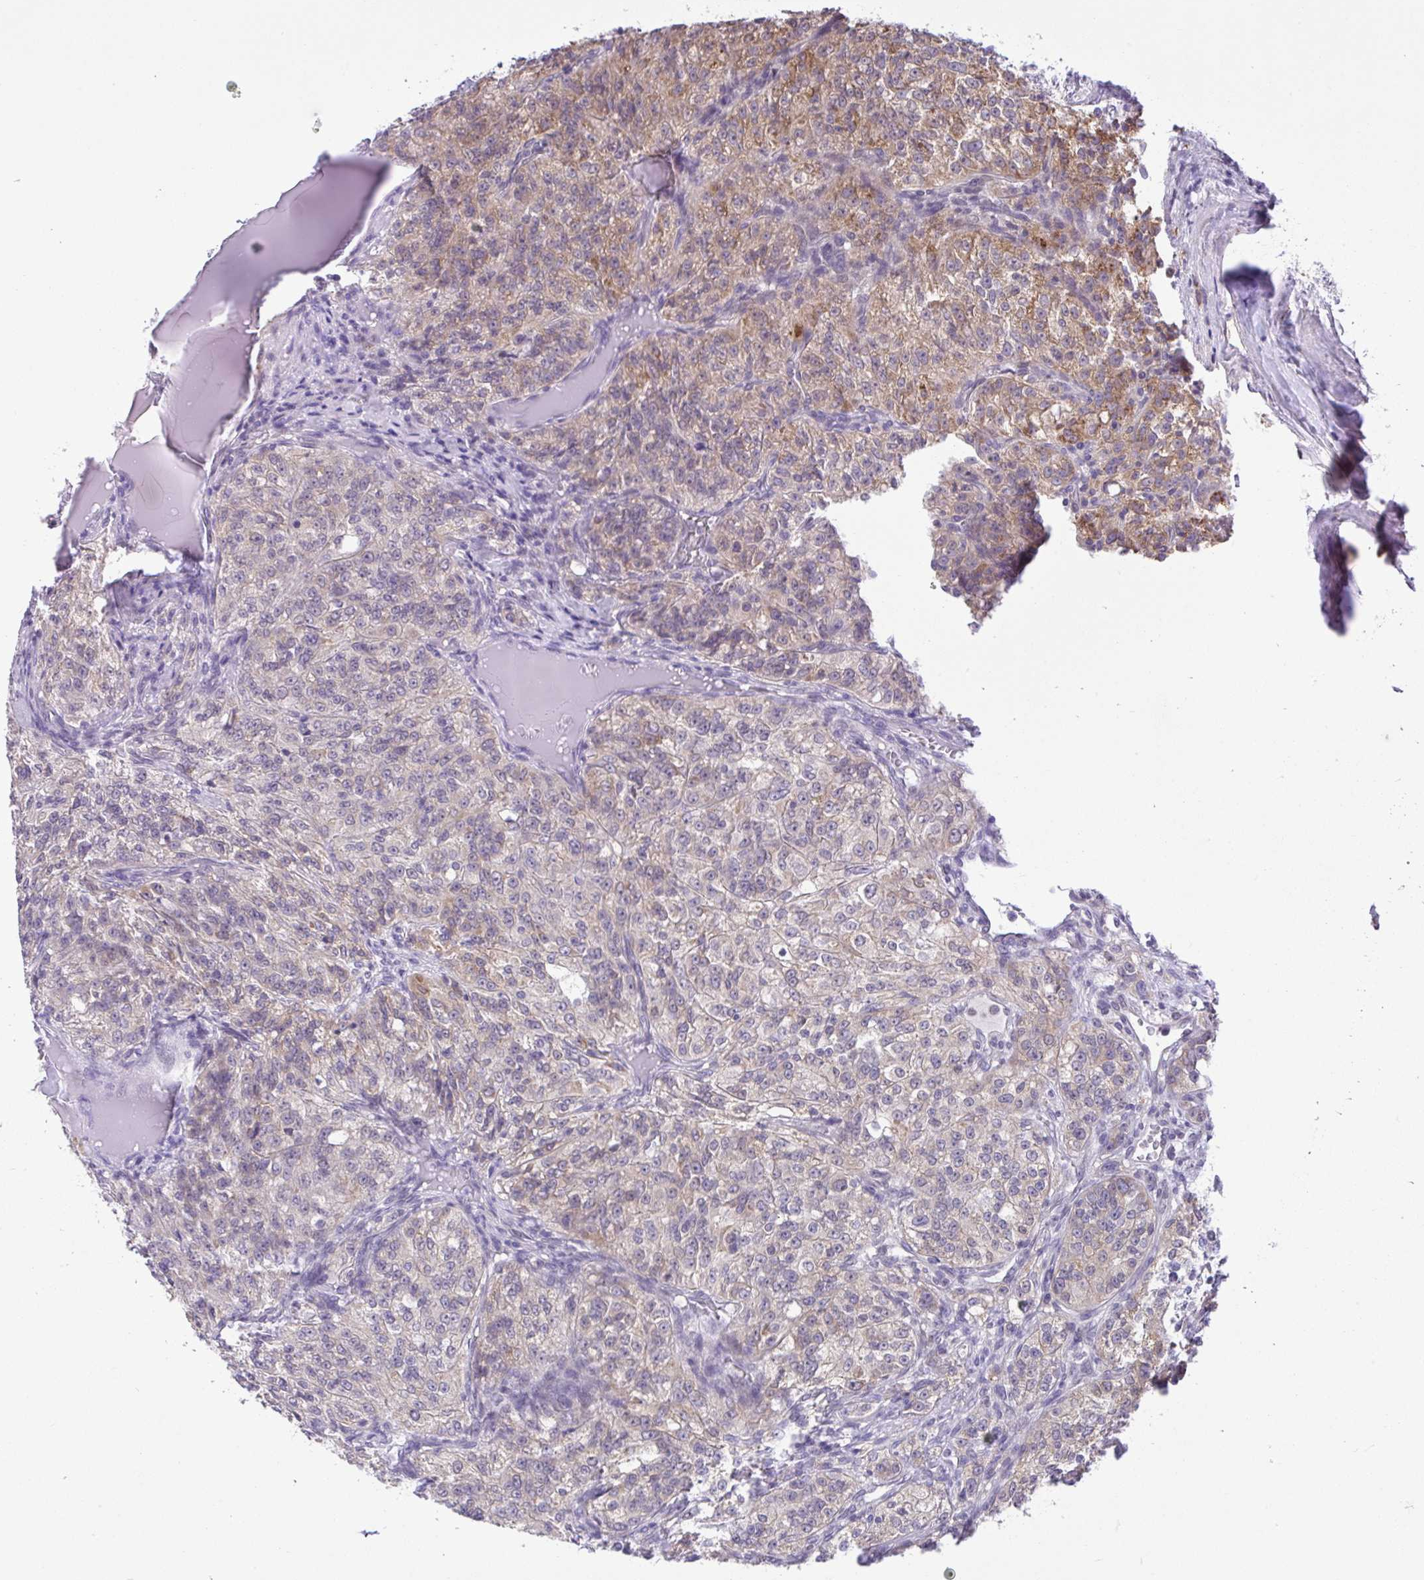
{"staining": {"intensity": "moderate", "quantity": "<25%", "location": "cytoplasmic/membranous"}, "tissue": "renal cancer", "cell_type": "Tumor cells", "image_type": "cancer", "snomed": [{"axis": "morphology", "description": "Adenocarcinoma, NOS"}, {"axis": "topography", "description": "Kidney"}], "caption": "Adenocarcinoma (renal) tissue reveals moderate cytoplasmic/membranous positivity in about <25% of tumor cells", "gene": "PYCR2", "patient": {"sex": "female", "age": 63}}